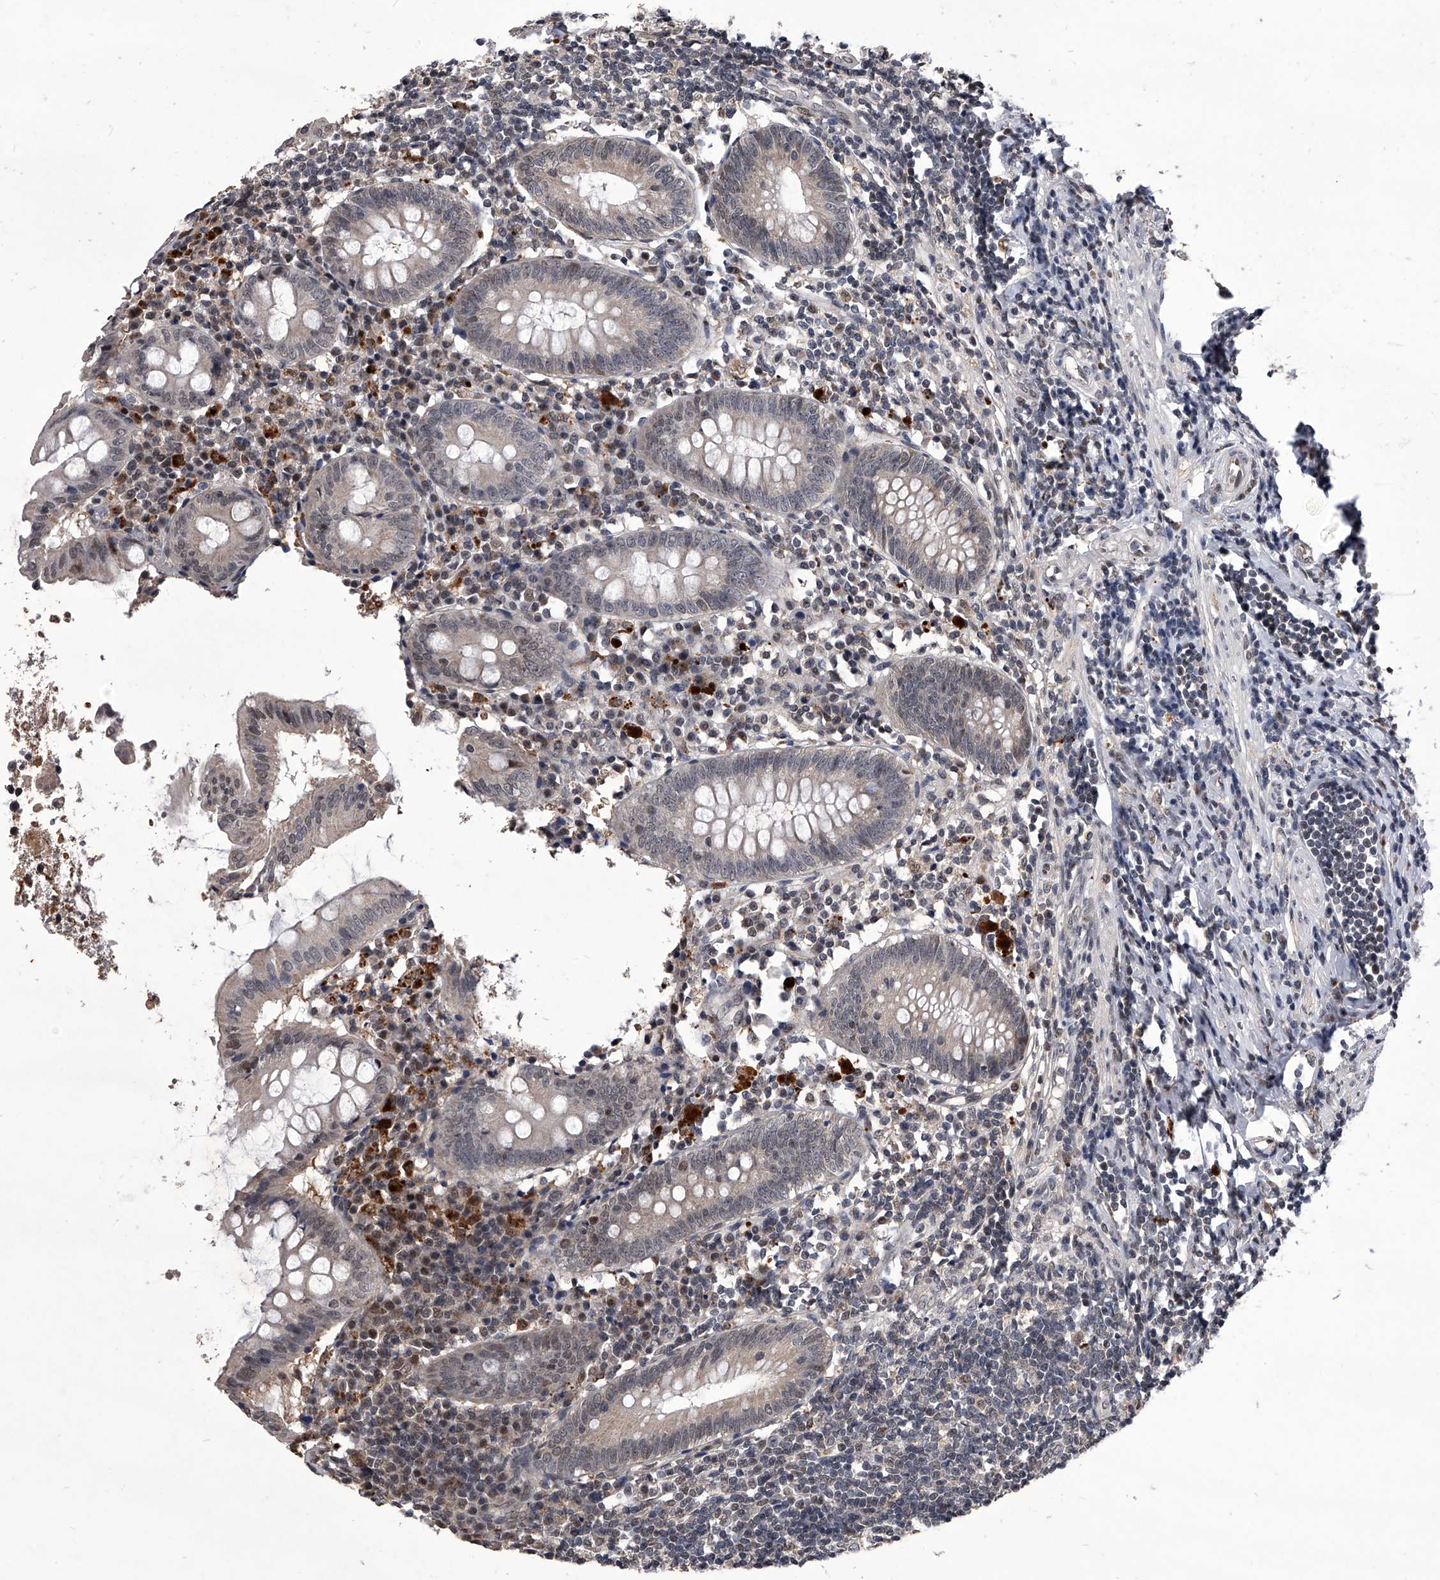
{"staining": {"intensity": "weak", "quantity": "<25%", "location": "nuclear"}, "tissue": "appendix", "cell_type": "Glandular cells", "image_type": "normal", "snomed": [{"axis": "morphology", "description": "Normal tissue, NOS"}, {"axis": "topography", "description": "Appendix"}], "caption": "Glandular cells show no significant staining in unremarkable appendix. (DAB immunohistochemistry (IHC), high magnification).", "gene": "CMTR1", "patient": {"sex": "female", "age": 54}}